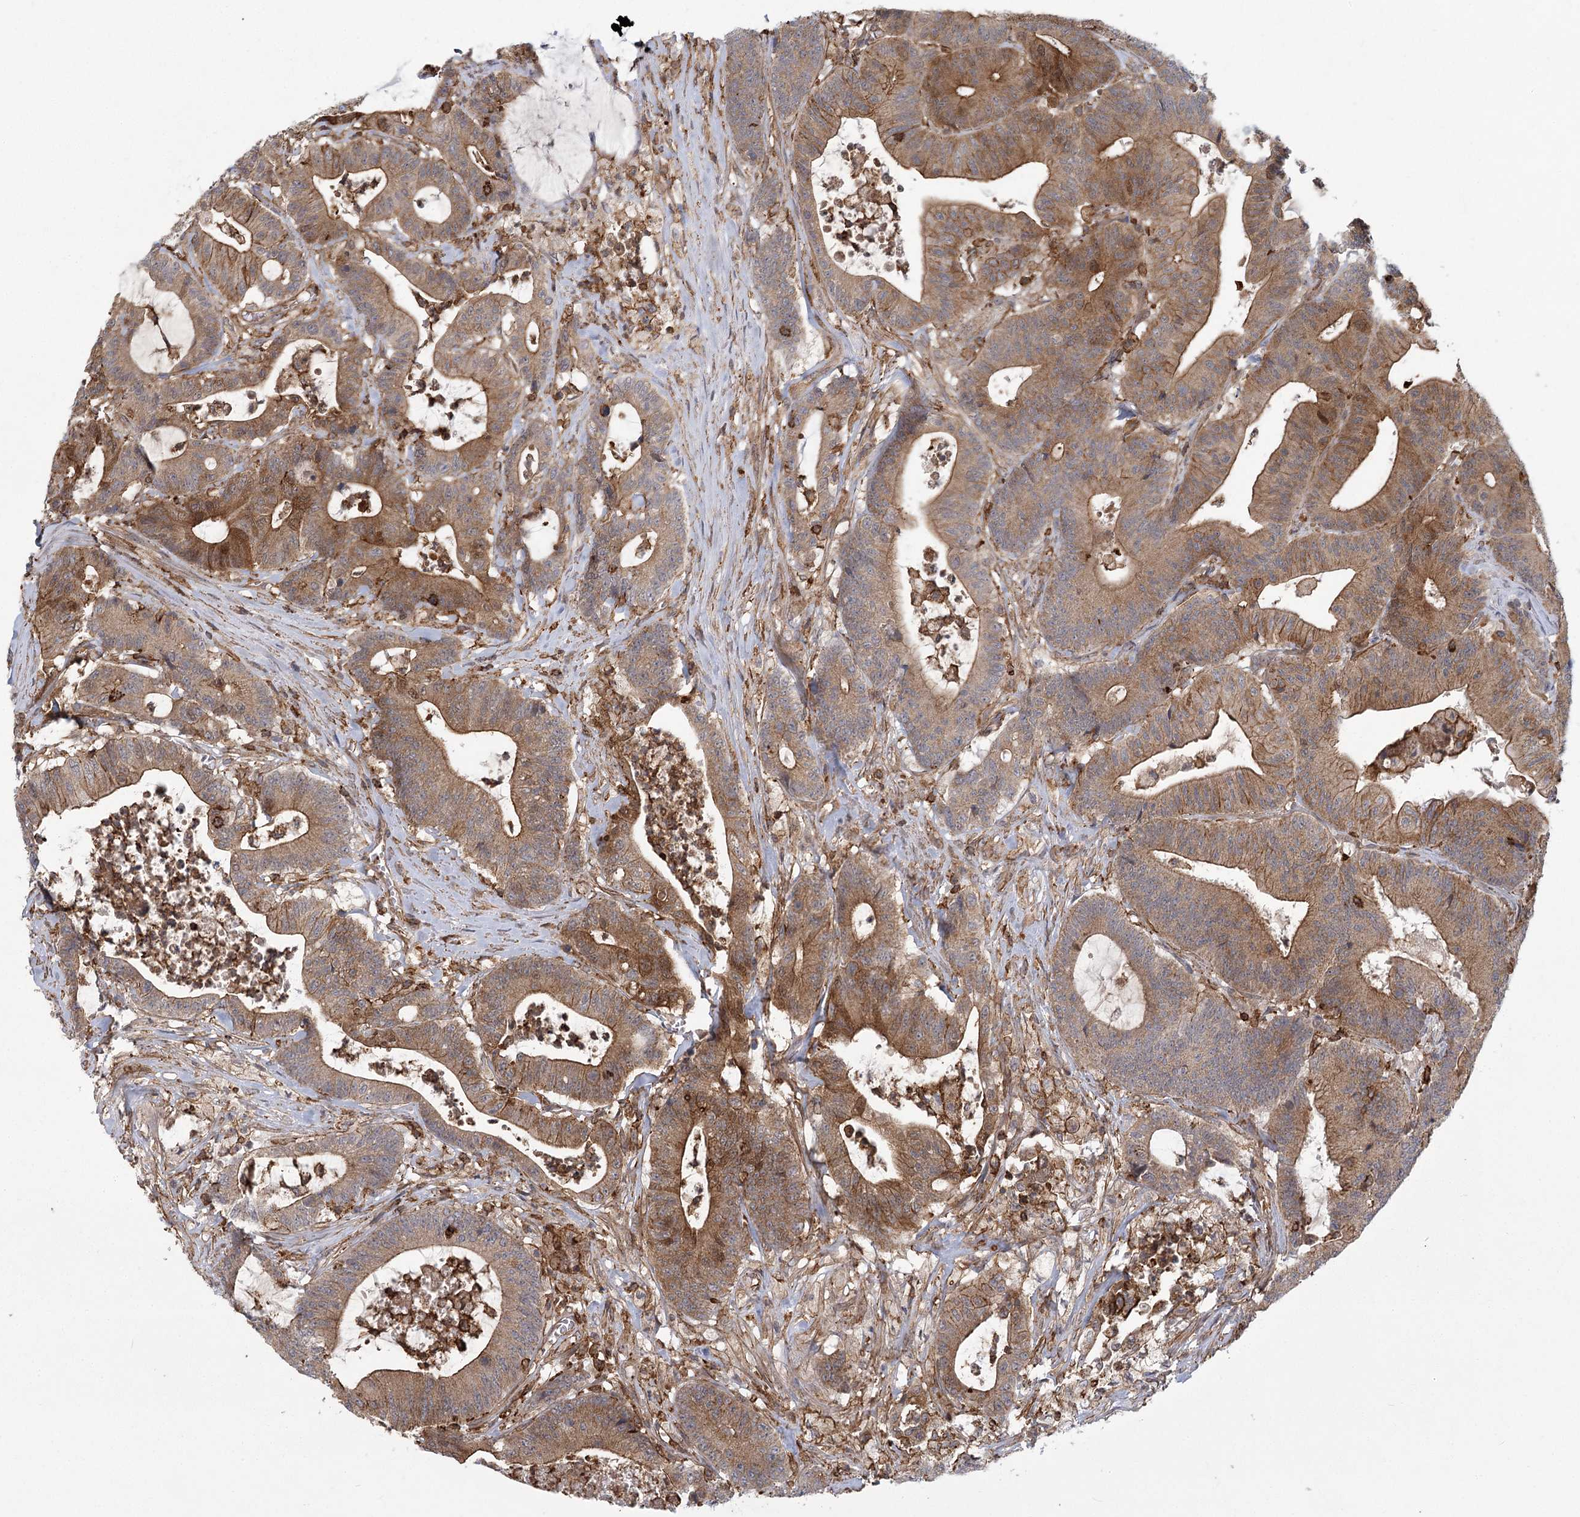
{"staining": {"intensity": "moderate", "quantity": ">75%", "location": "cytoplasmic/membranous"}, "tissue": "colorectal cancer", "cell_type": "Tumor cells", "image_type": "cancer", "snomed": [{"axis": "morphology", "description": "Adenocarcinoma, NOS"}, {"axis": "topography", "description": "Colon"}], "caption": "Protein expression analysis of colorectal cancer demonstrates moderate cytoplasmic/membranous staining in about >75% of tumor cells.", "gene": "MEPE", "patient": {"sex": "female", "age": 84}}